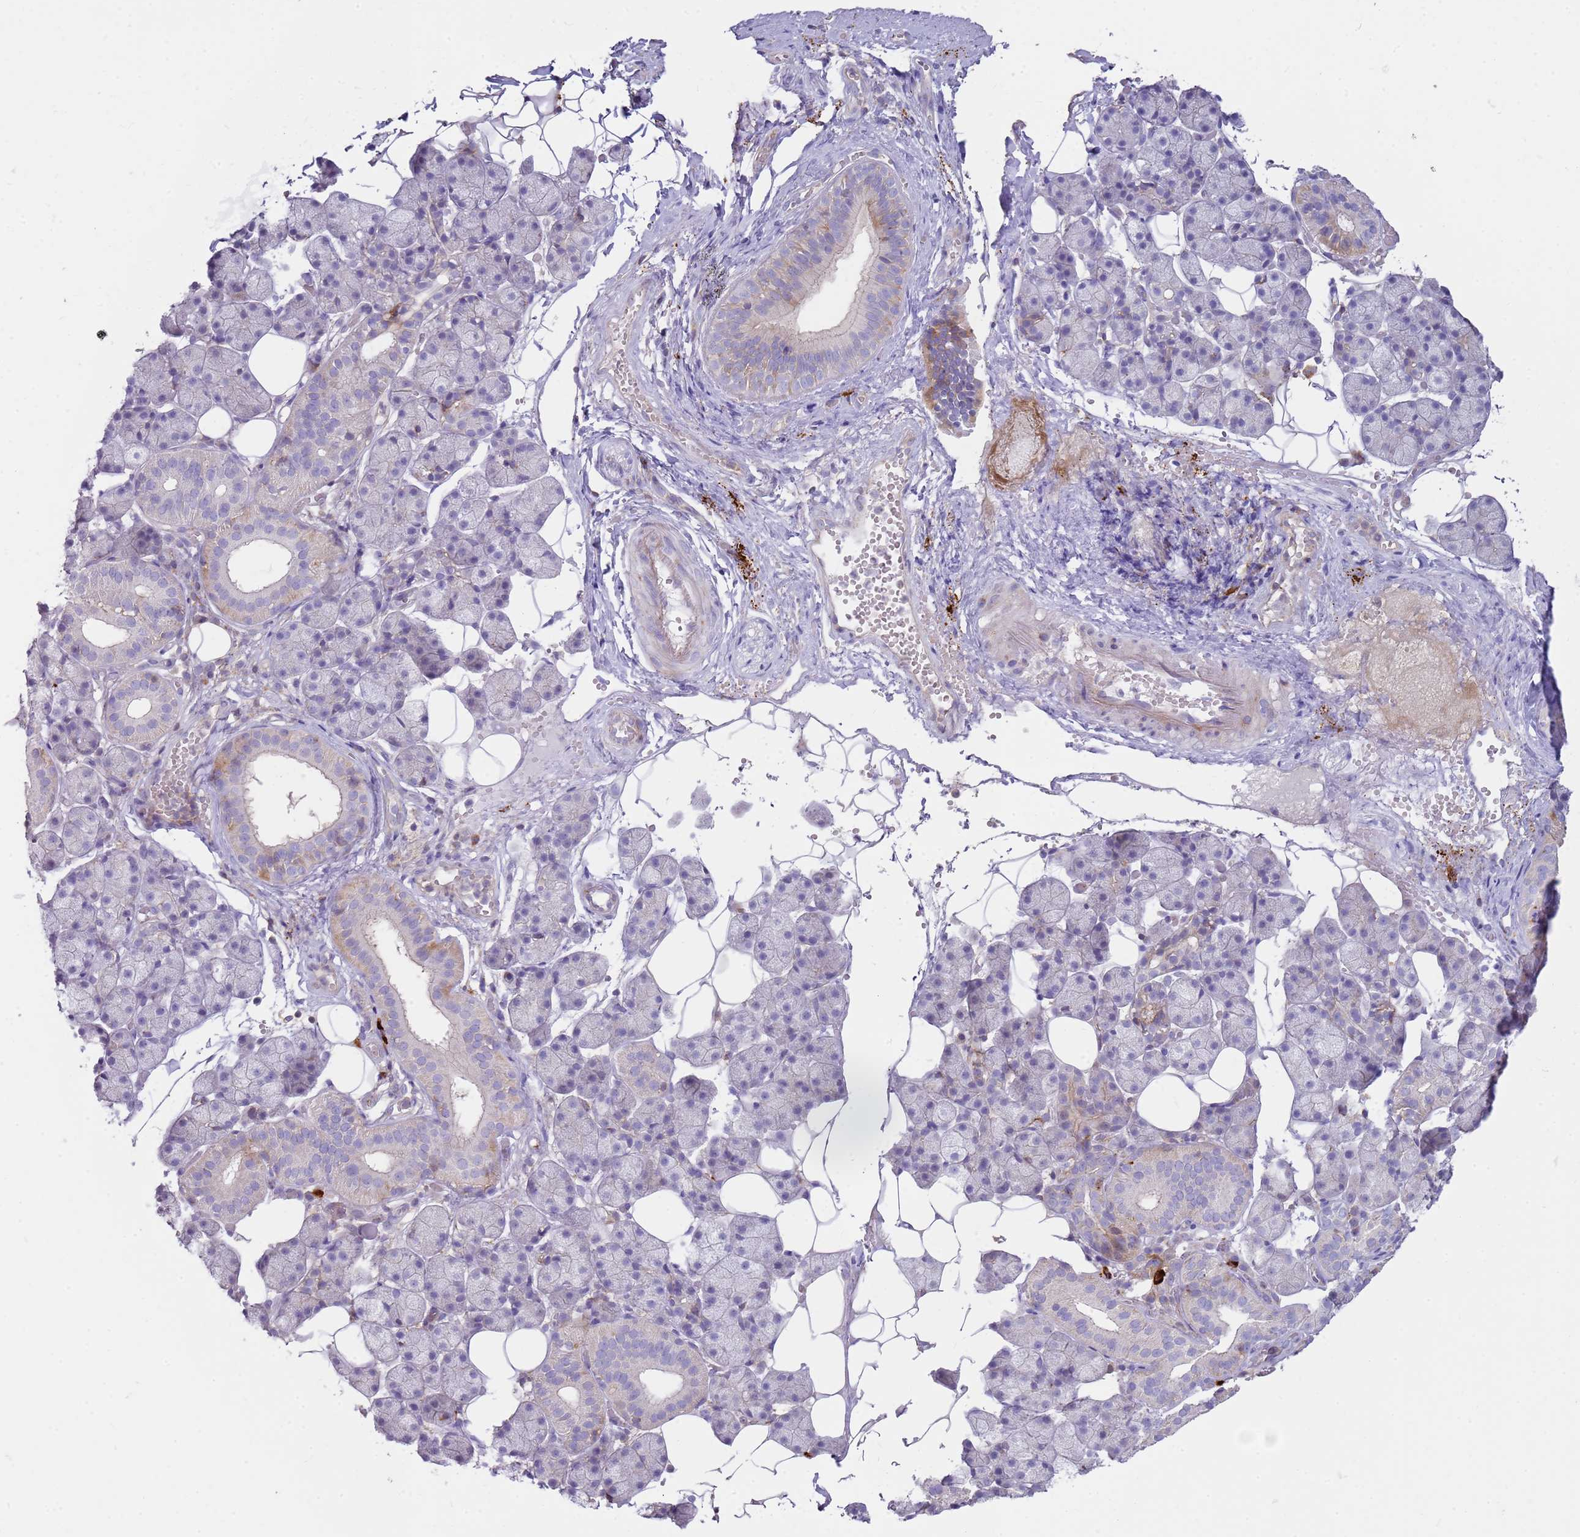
{"staining": {"intensity": "negative", "quantity": "none", "location": "none"}, "tissue": "salivary gland", "cell_type": "Glandular cells", "image_type": "normal", "snomed": [{"axis": "morphology", "description": "Normal tissue, NOS"}, {"axis": "topography", "description": "Salivary gland"}], "caption": "Immunohistochemistry of benign human salivary gland displays no expression in glandular cells.", "gene": "FPR1", "patient": {"sex": "female", "age": 33}}